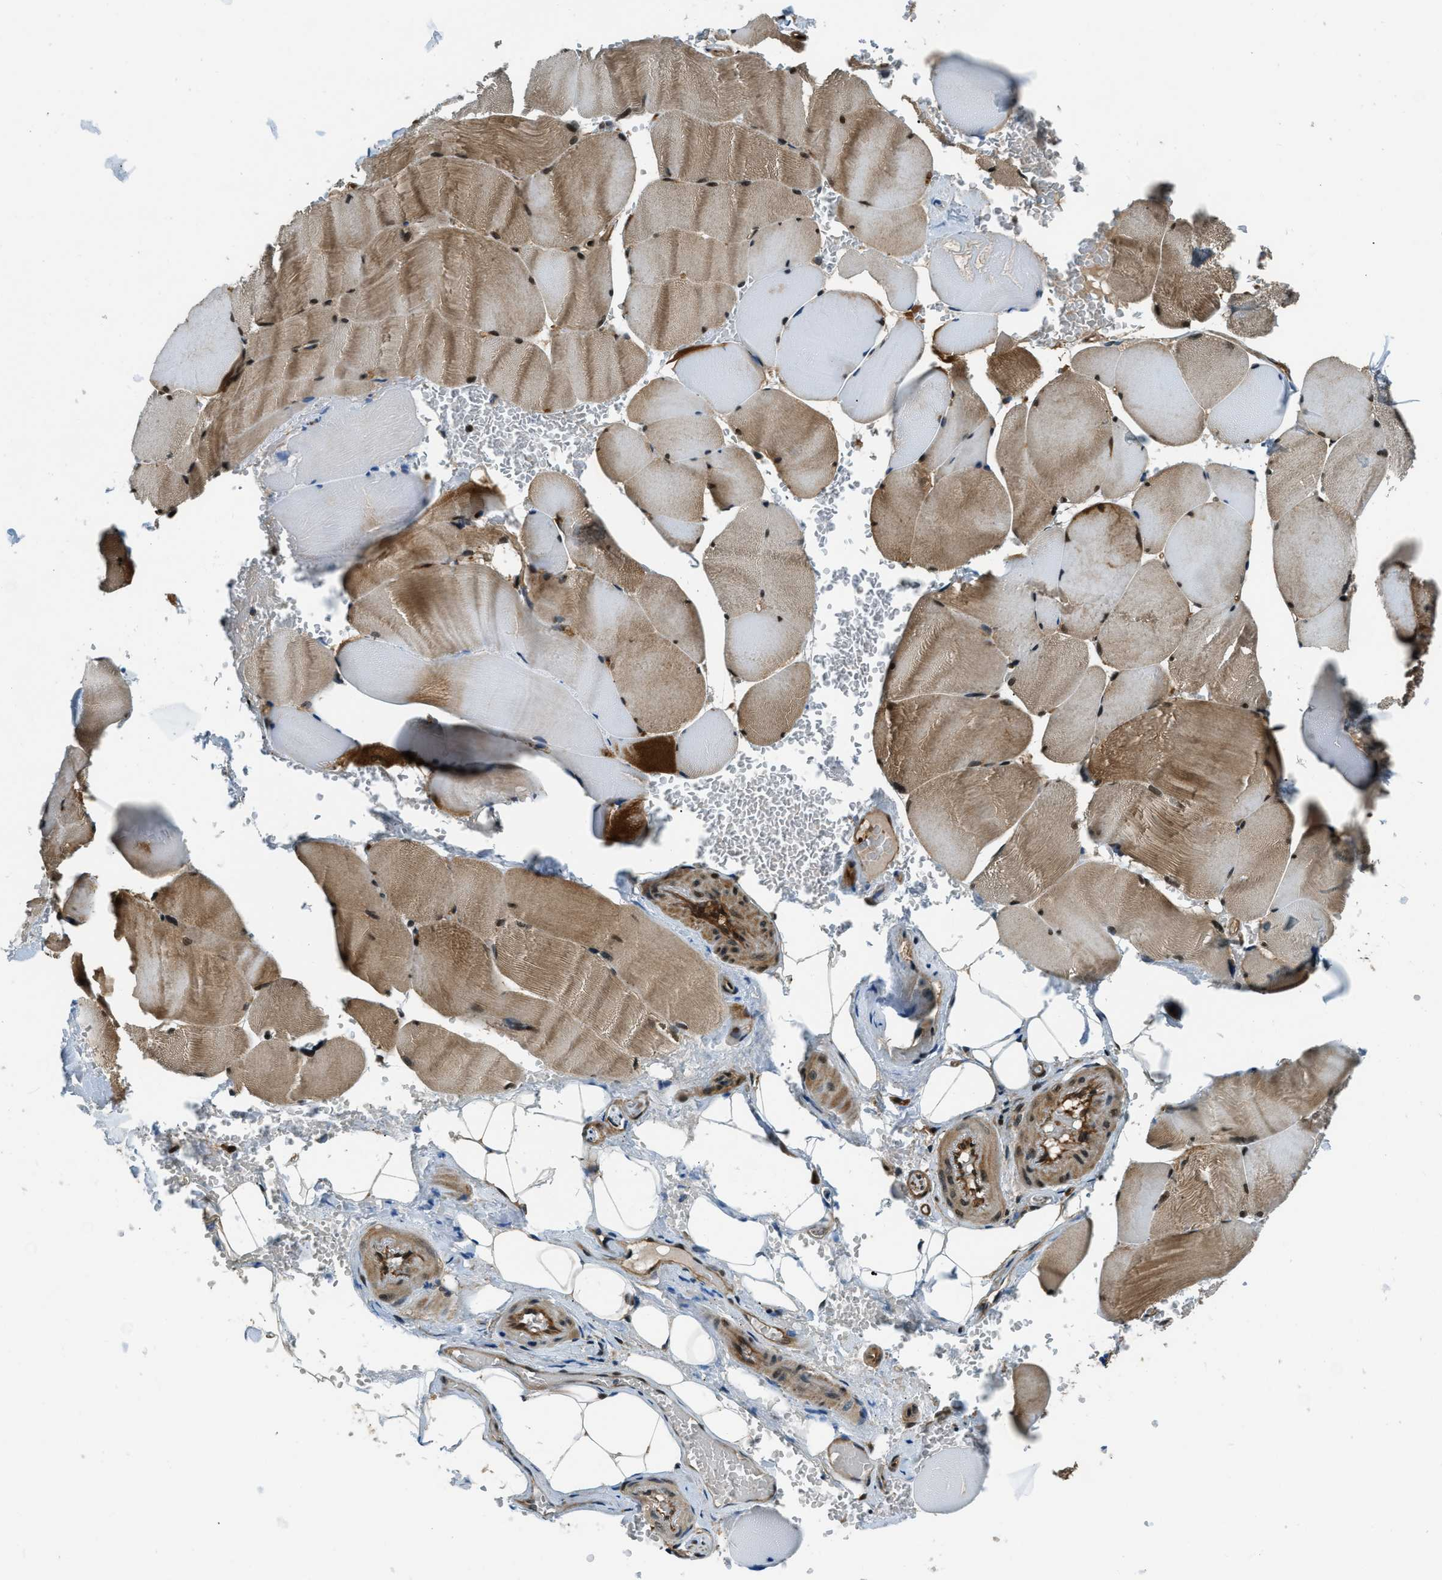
{"staining": {"intensity": "moderate", "quantity": ">75%", "location": "cytoplasmic/membranous,nuclear"}, "tissue": "skeletal muscle", "cell_type": "Myocytes", "image_type": "normal", "snomed": [{"axis": "morphology", "description": "Normal tissue, NOS"}, {"axis": "topography", "description": "Skin"}, {"axis": "topography", "description": "Skeletal muscle"}], "caption": "Benign skeletal muscle displays moderate cytoplasmic/membranous,nuclear staining in about >75% of myocytes, visualized by immunohistochemistry.", "gene": "NUDCD3", "patient": {"sex": "male", "age": 83}}